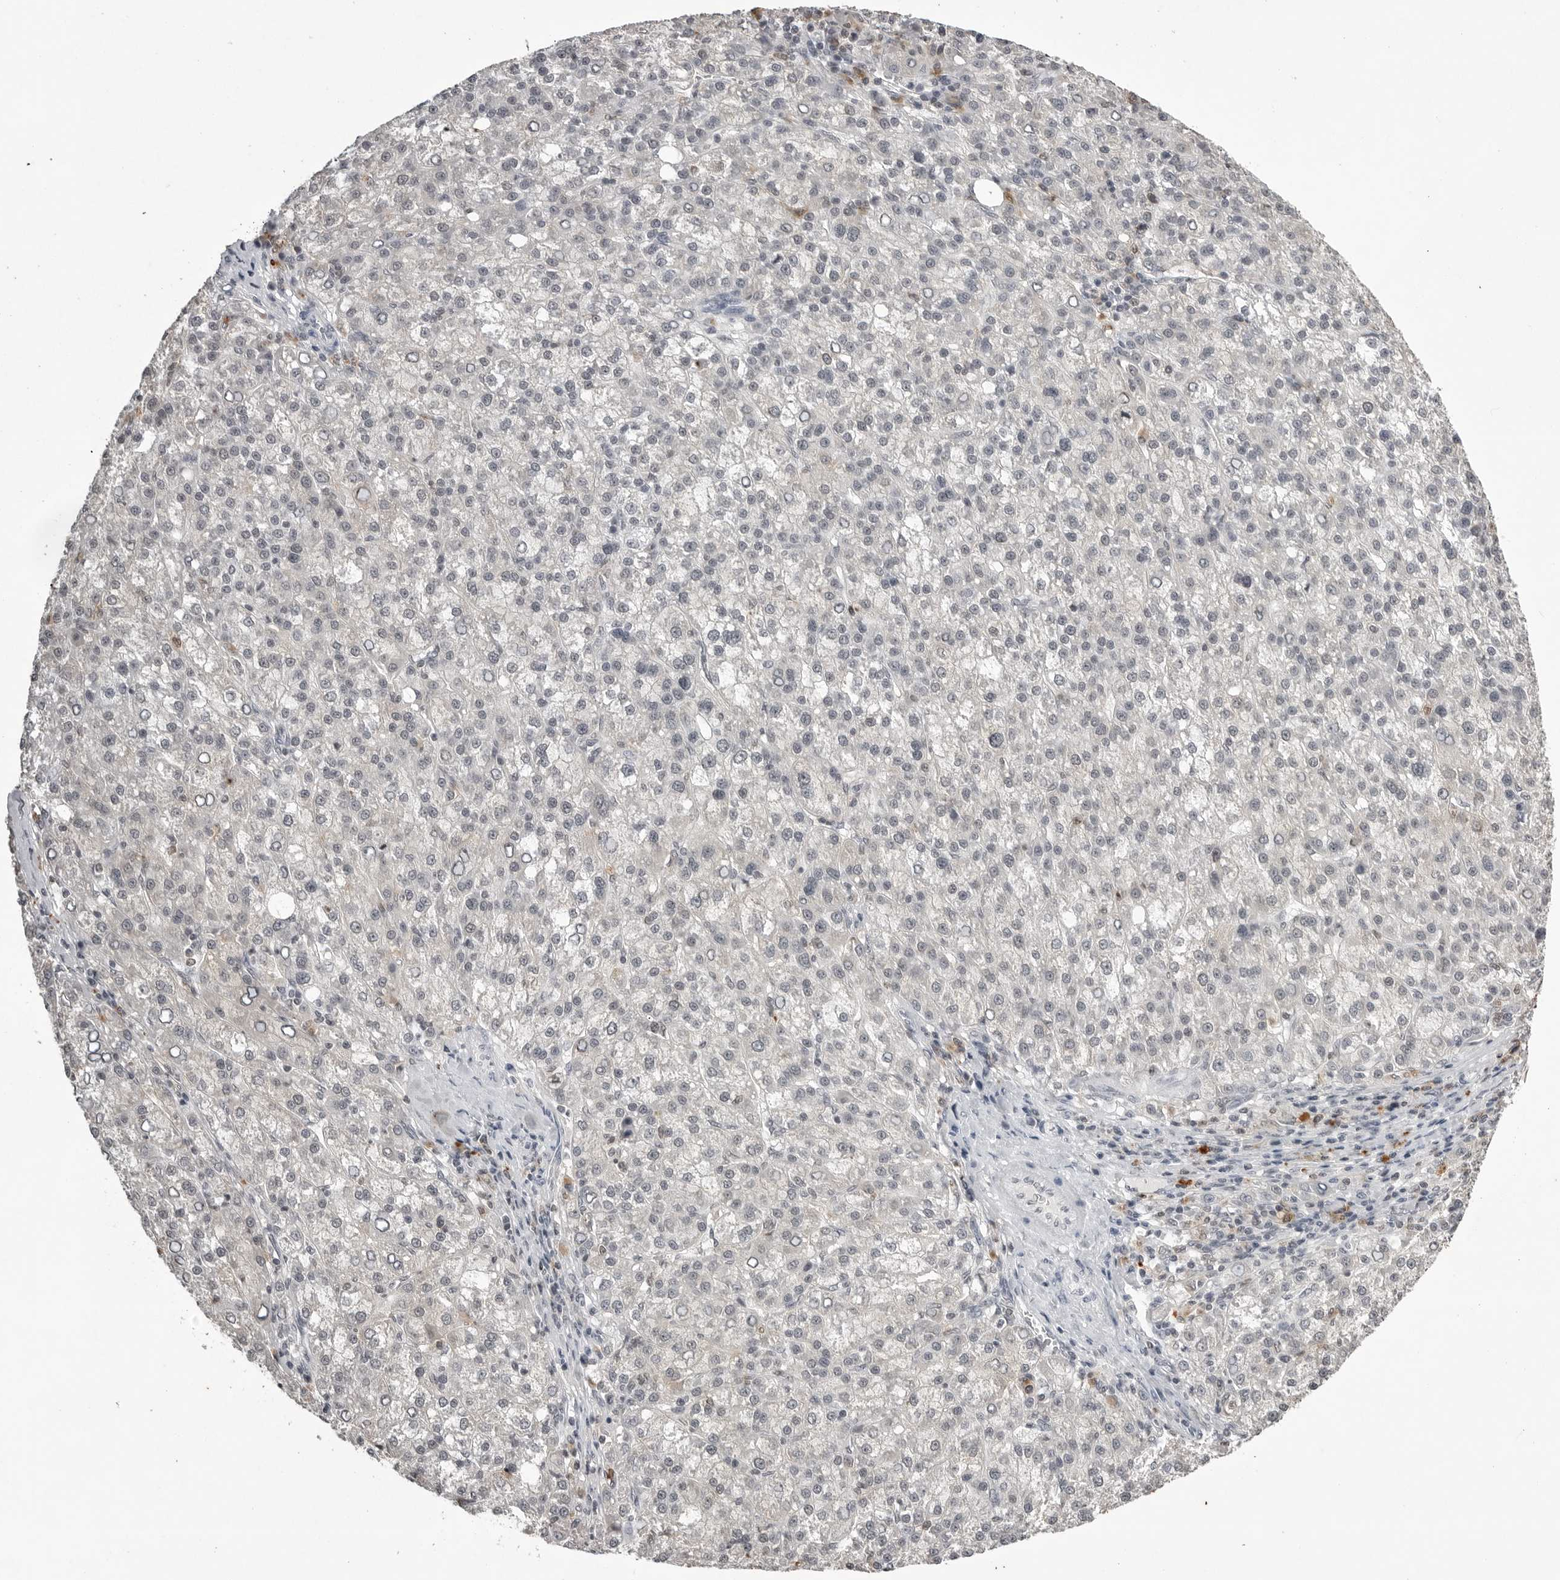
{"staining": {"intensity": "negative", "quantity": "none", "location": "none"}, "tissue": "liver cancer", "cell_type": "Tumor cells", "image_type": "cancer", "snomed": [{"axis": "morphology", "description": "Carcinoma, Hepatocellular, NOS"}, {"axis": "topography", "description": "Liver"}], "caption": "This is an immunohistochemistry photomicrograph of liver hepatocellular carcinoma. There is no positivity in tumor cells.", "gene": "RRM1", "patient": {"sex": "female", "age": 58}}